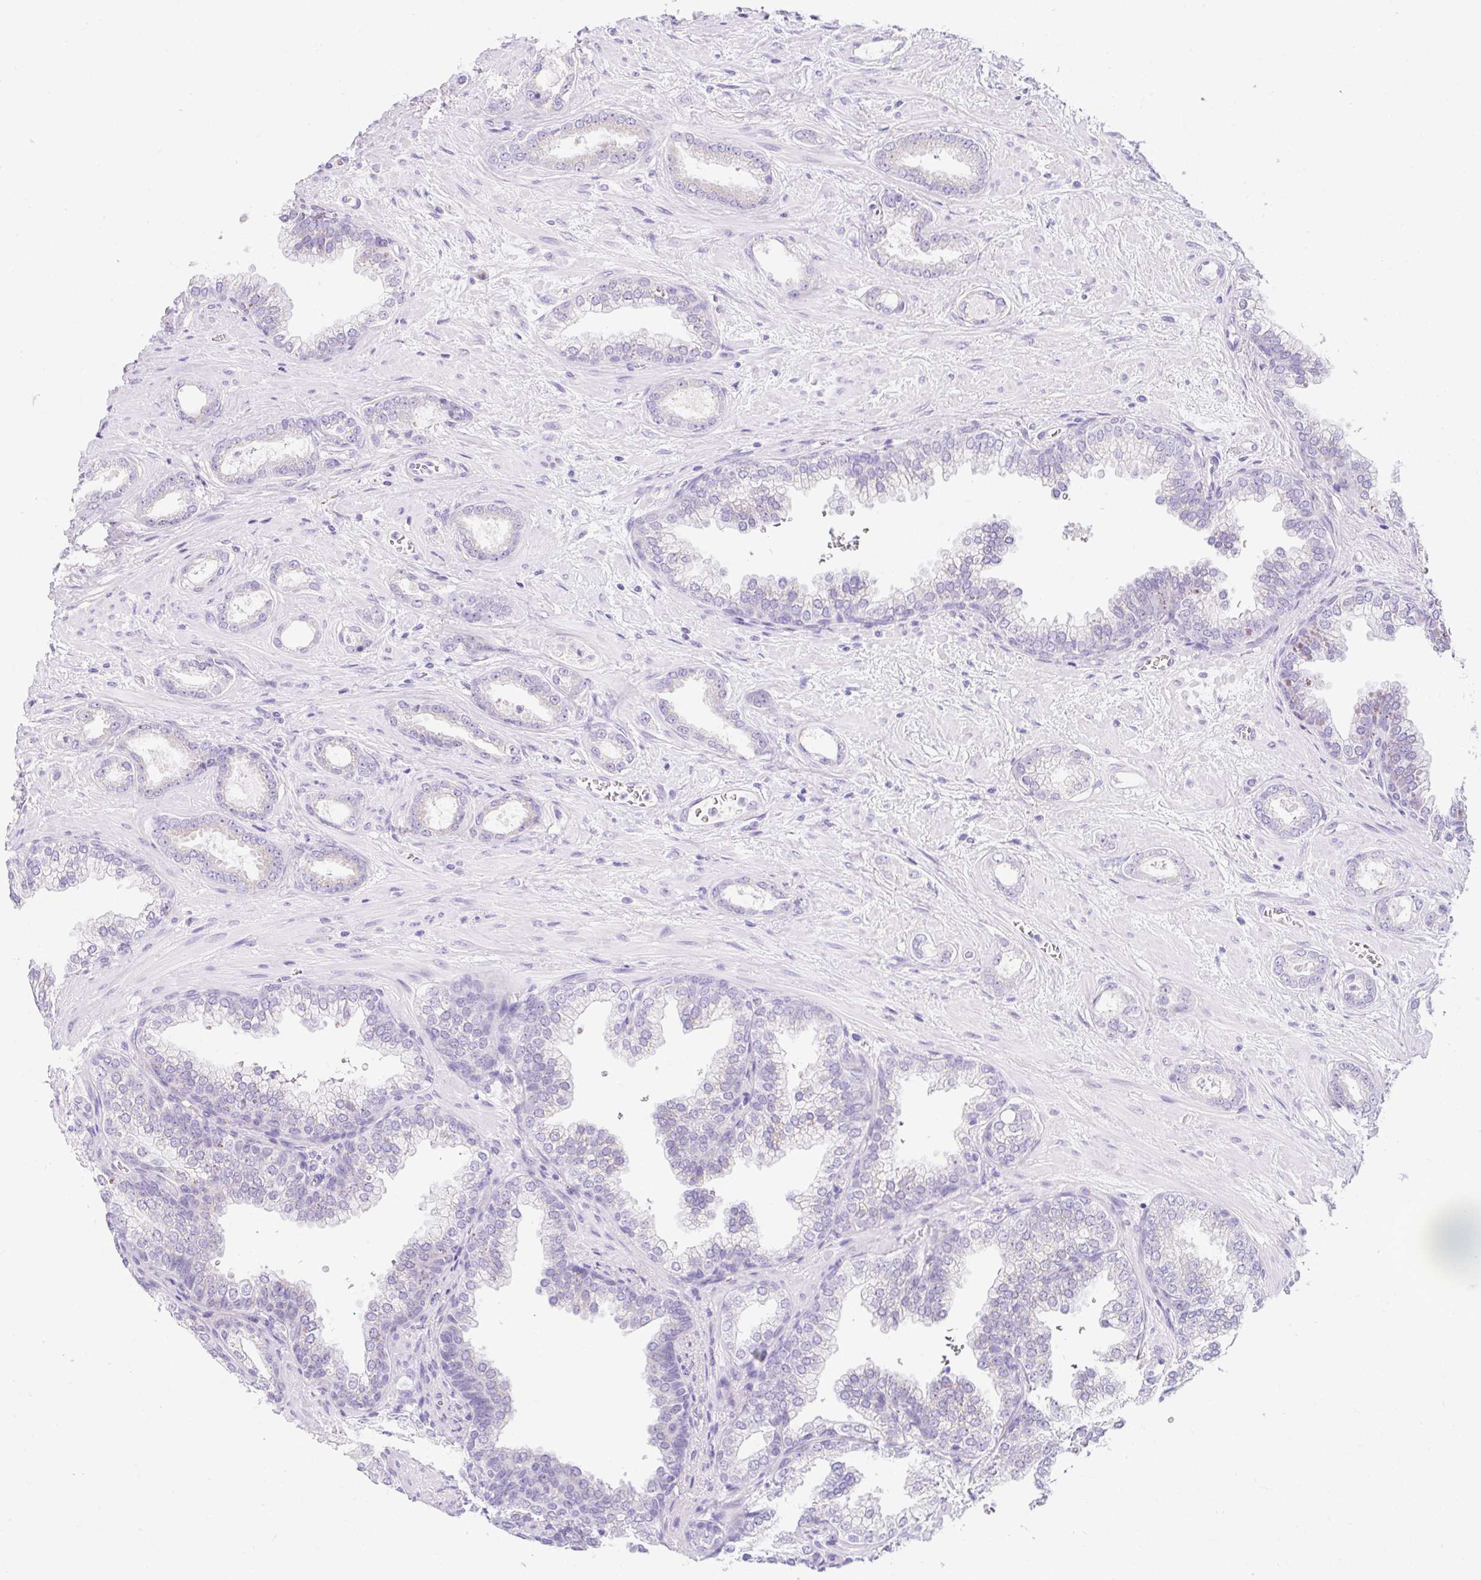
{"staining": {"intensity": "negative", "quantity": "none", "location": "none"}, "tissue": "prostate cancer", "cell_type": "Tumor cells", "image_type": "cancer", "snomed": [{"axis": "morphology", "description": "Adenocarcinoma, High grade"}, {"axis": "topography", "description": "Prostate"}], "caption": "Tumor cells show no significant protein staining in prostate cancer (adenocarcinoma (high-grade)). (Immunohistochemistry (ihc), brightfield microscopy, high magnification).", "gene": "GOLGA8A", "patient": {"sex": "male", "age": 58}}